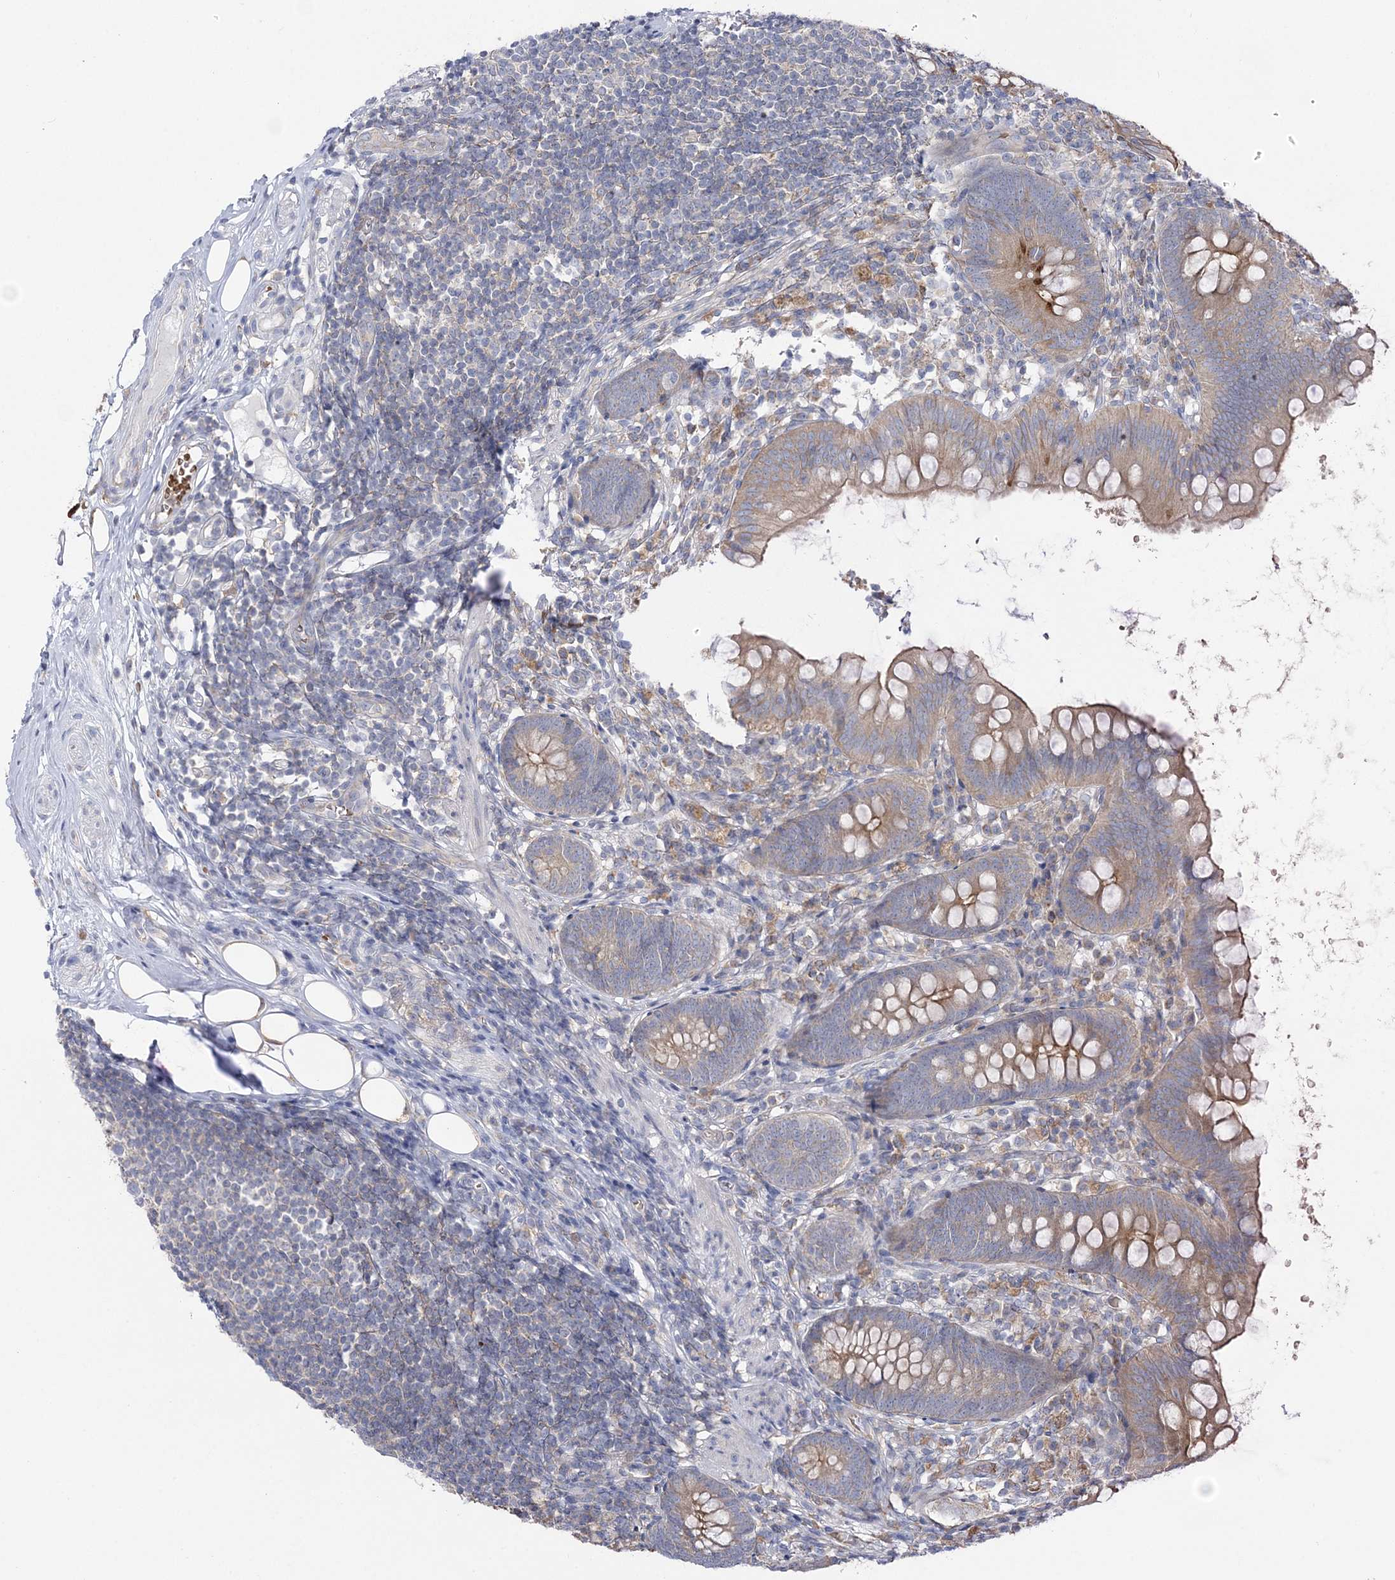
{"staining": {"intensity": "moderate", "quantity": "25%-75%", "location": "cytoplasmic/membranous"}, "tissue": "appendix", "cell_type": "Glandular cells", "image_type": "normal", "snomed": [{"axis": "morphology", "description": "Normal tissue, NOS"}, {"axis": "topography", "description": "Appendix"}], "caption": "A high-resolution histopathology image shows immunohistochemistry staining of benign appendix, which exhibits moderate cytoplasmic/membranous expression in about 25%-75% of glandular cells. (DAB (3,3'-diaminobenzidine) IHC with brightfield microscopy, high magnification).", "gene": "ATP11B", "patient": {"sex": "female", "age": 62}}